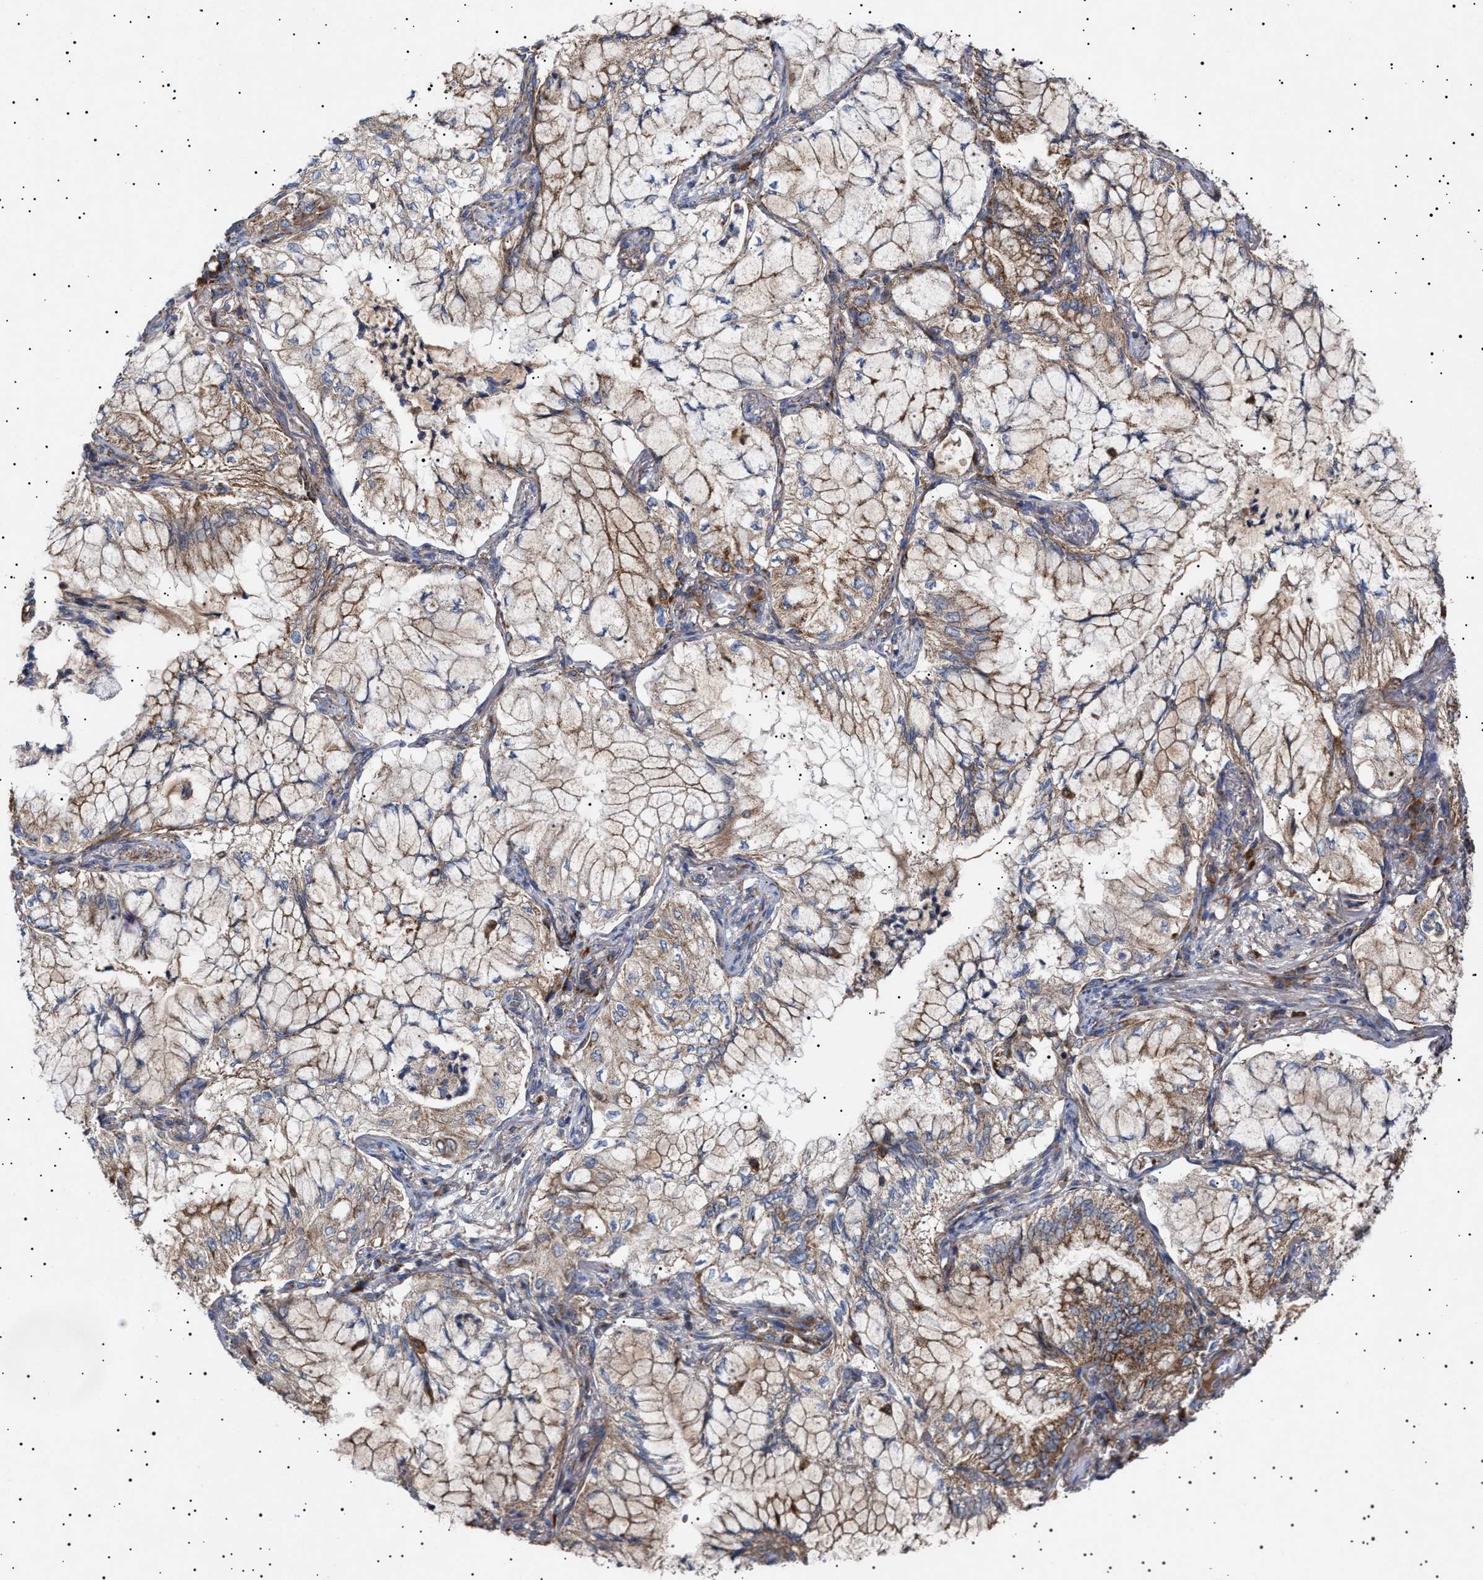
{"staining": {"intensity": "strong", "quantity": ">75%", "location": "cytoplasmic/membranous"}, "tissue": "lung cancer", "cell_type": "Tumor cells", "image_type": "cancer", "snomed": [{"axis": "morphology", "description": "Adenocarcinoma, NOS"}, {"axis": "topography", "description": "Lung"}], "caption": "Strong cytoplasmic/membranous expression is appreciated in about >75% of tumor cells in lung cancer (adenocarcinoma). (DAB (3,3'-diaminobenzidine) IHC, brown staining for protein, blue staining for nuclei).", "gene": "MRPL10", "patient": {"sex": "female", "age": 70}}